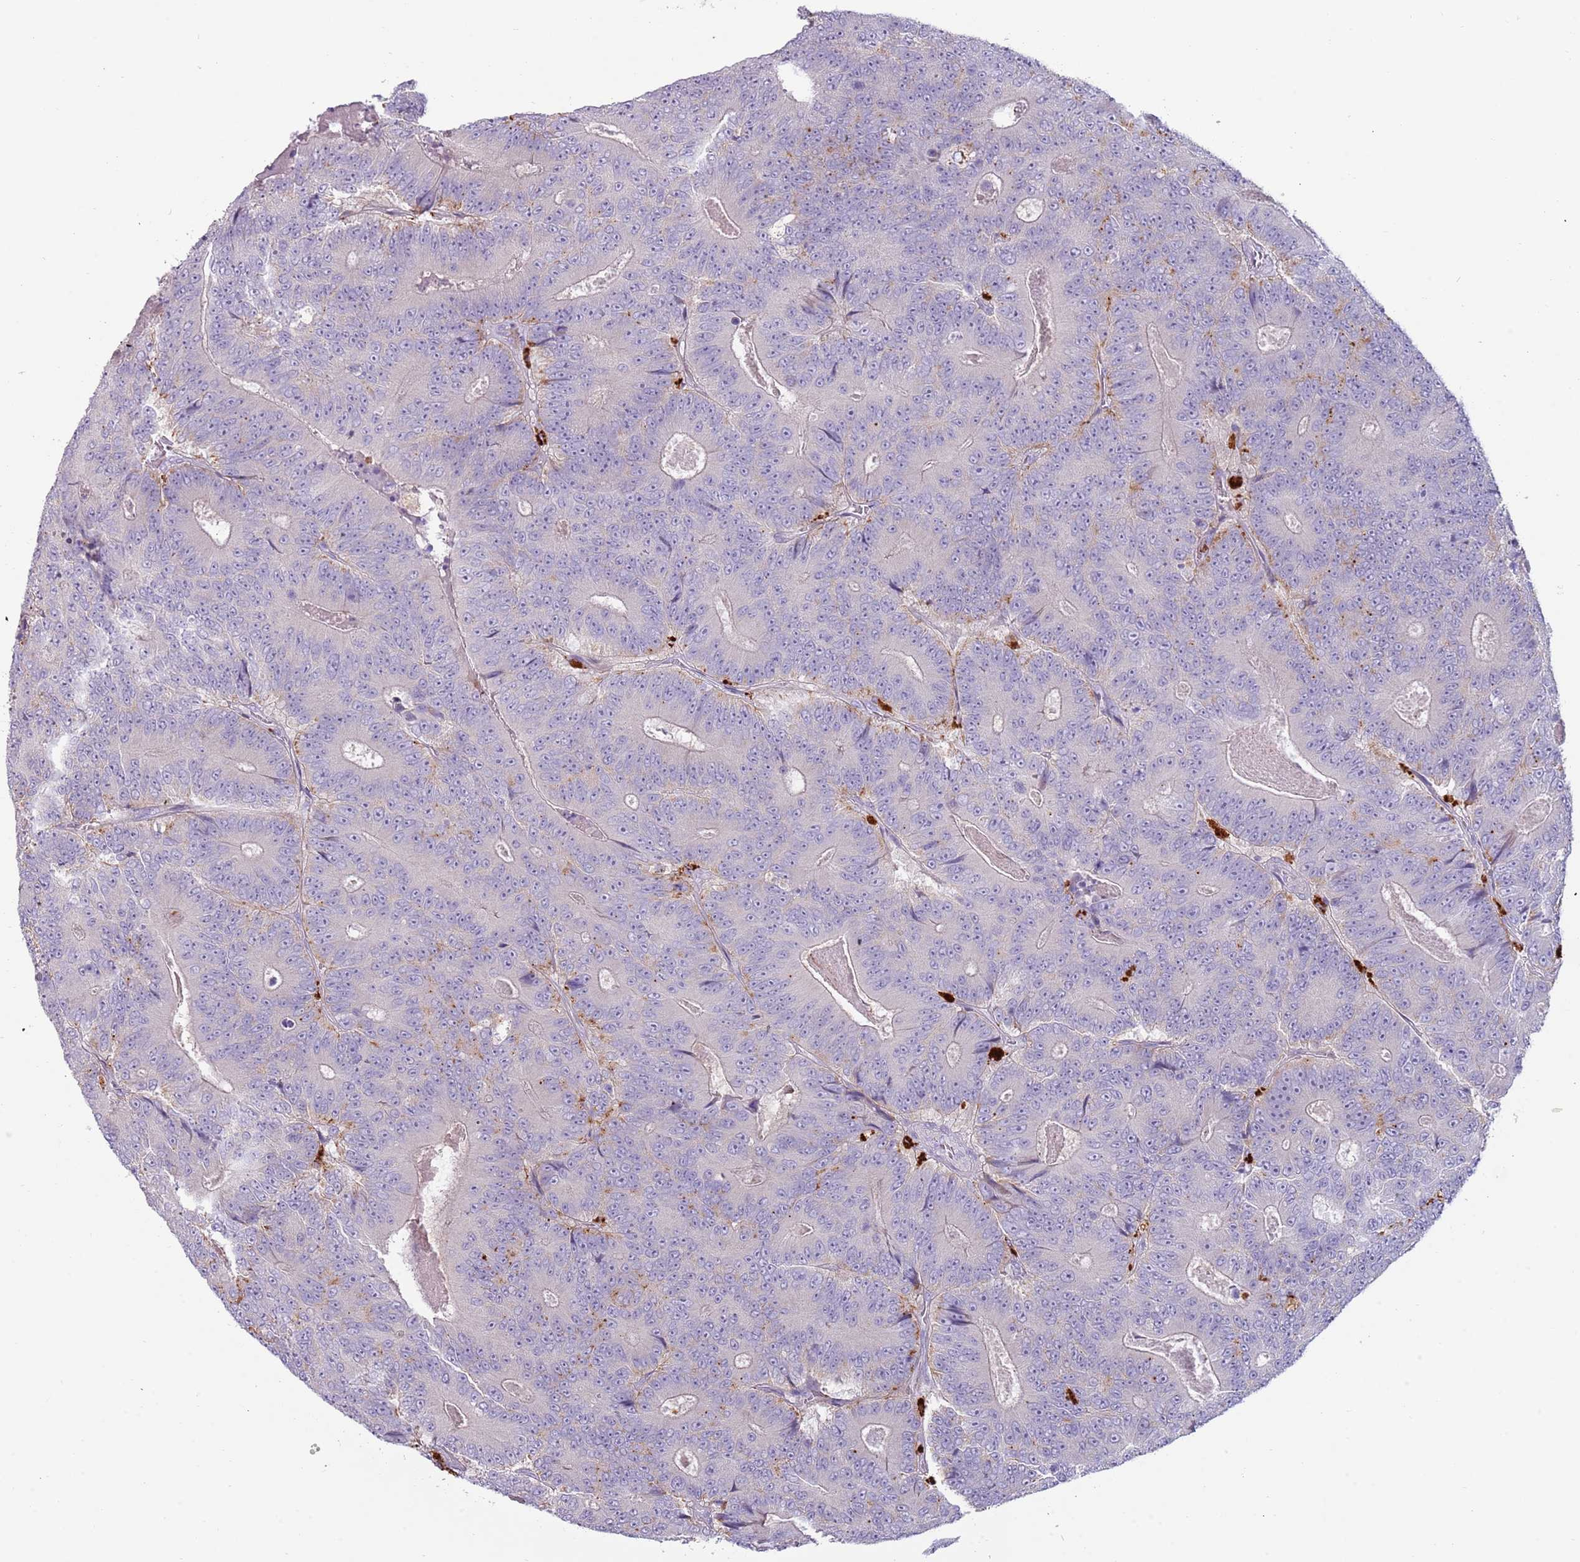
{"staining": {"intensity": "negative", "quantity": "none", "location": "none"}, "tissue": "colorectal cancer", "cell_type": "Tumor cells", "image_type": "cancer", "snomed": [{"axis": "morphology", "description": "Adenocarcinoma, NOS"}, {"axis": "topography", "description": "Colon"}], "caption": "Tumor cells show no significant positivity in adenocarcinoma (colorectal). Nuclei are stained in blue.", "gene": "NWD2", "patient": {"sex": "male", "age": 83}}